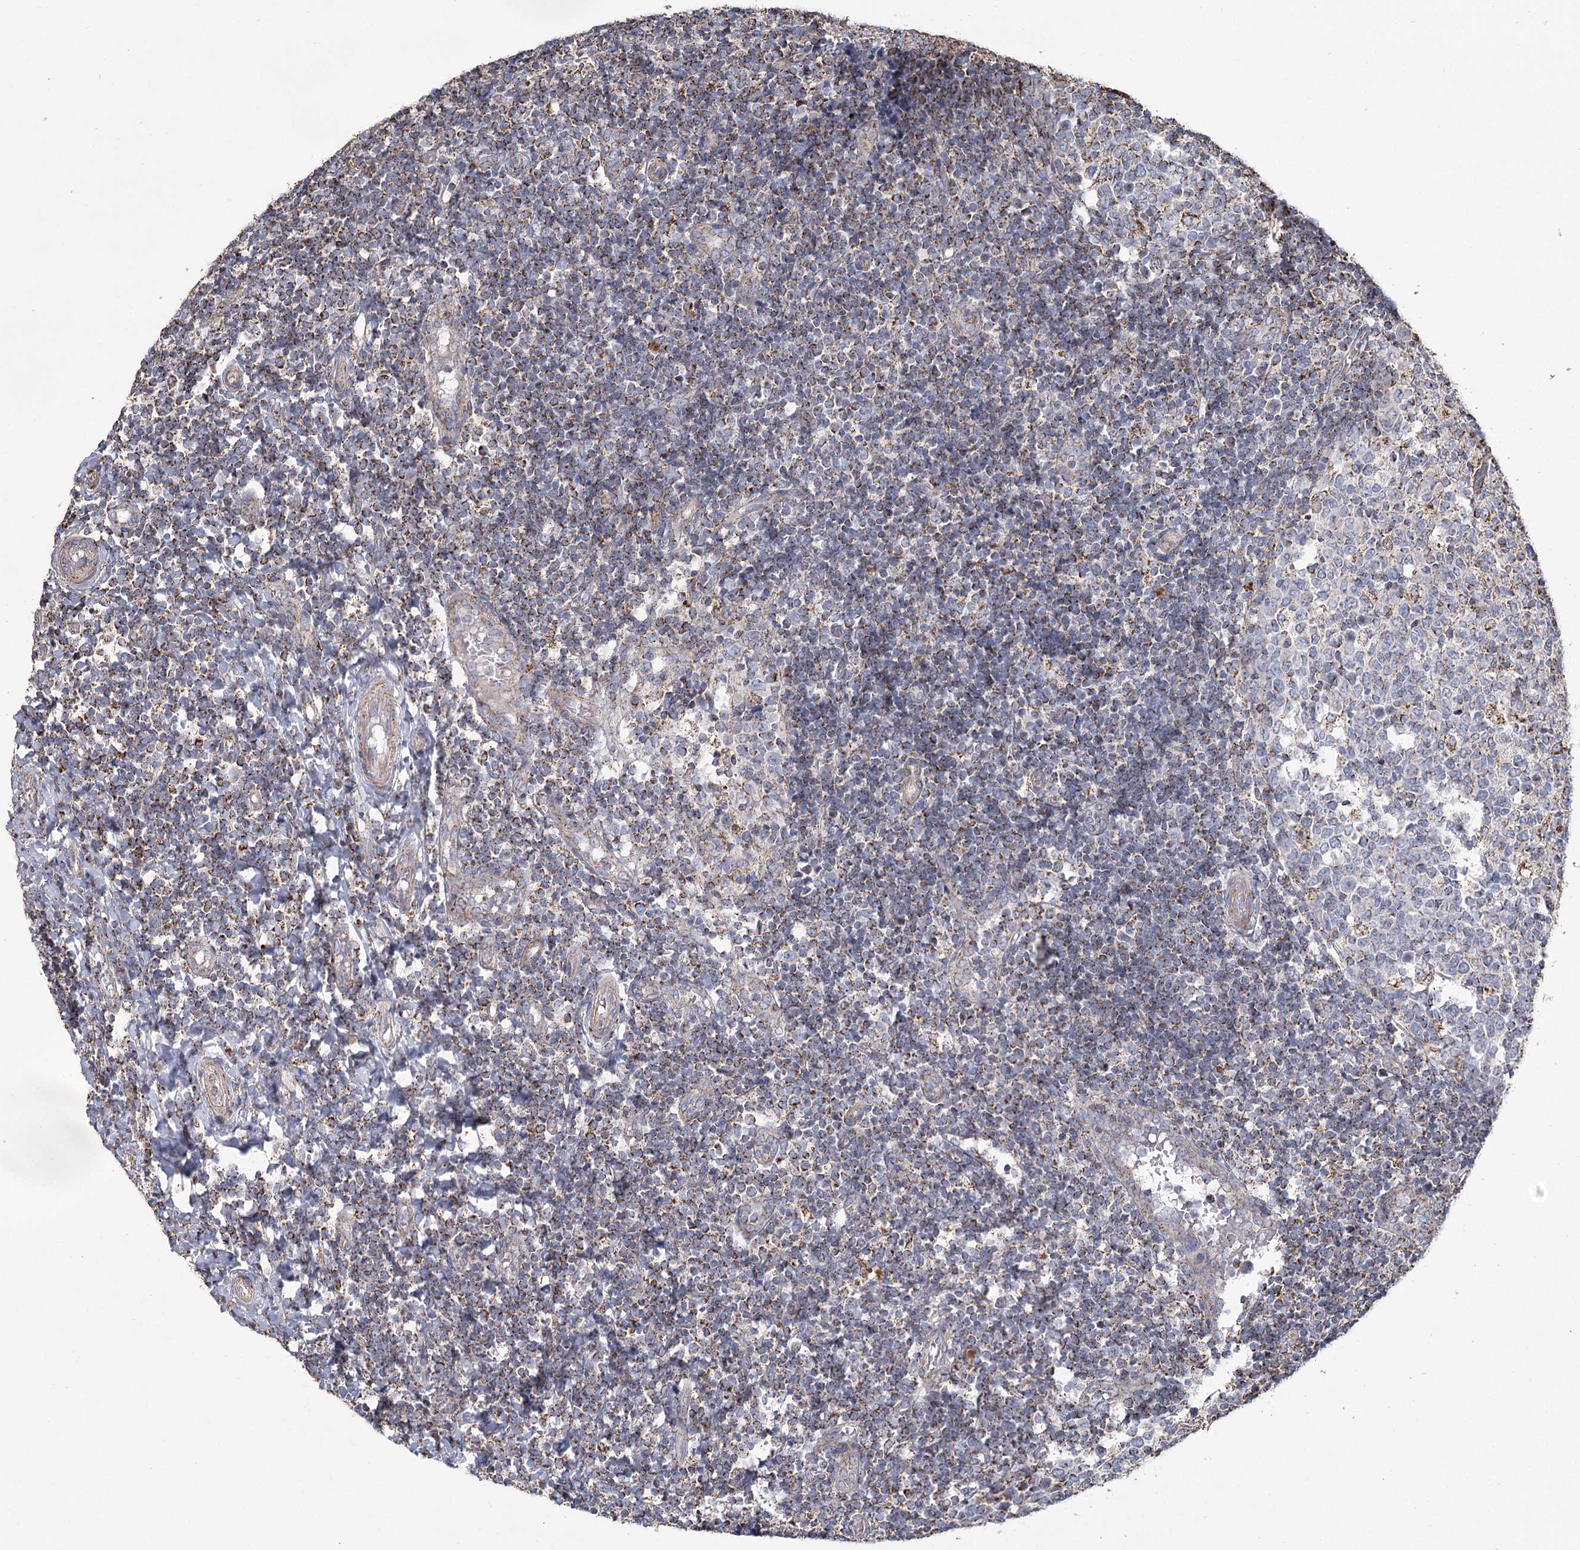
{"staining": {"intensity": "strong", "quantity": "<25%", "location": "cytoplasmic/membranous"}, "tissue": "tonsil", "cell_type": "Germinal center cells", "image_type": "normal", "snomed": [{"axis": "morphology", "description": "Normal tissue, NOS"}, {"axis": "topography", "description": "Tonsil"}], "caption": "About <25% of germinal center cells in normal tonsil reveal strong cytoplasmic/membranous protein expression as visualized by brown immunohistochemical staining.", "gene": "RANBP3L", "patient": {"sex": "female", "age": 19}}